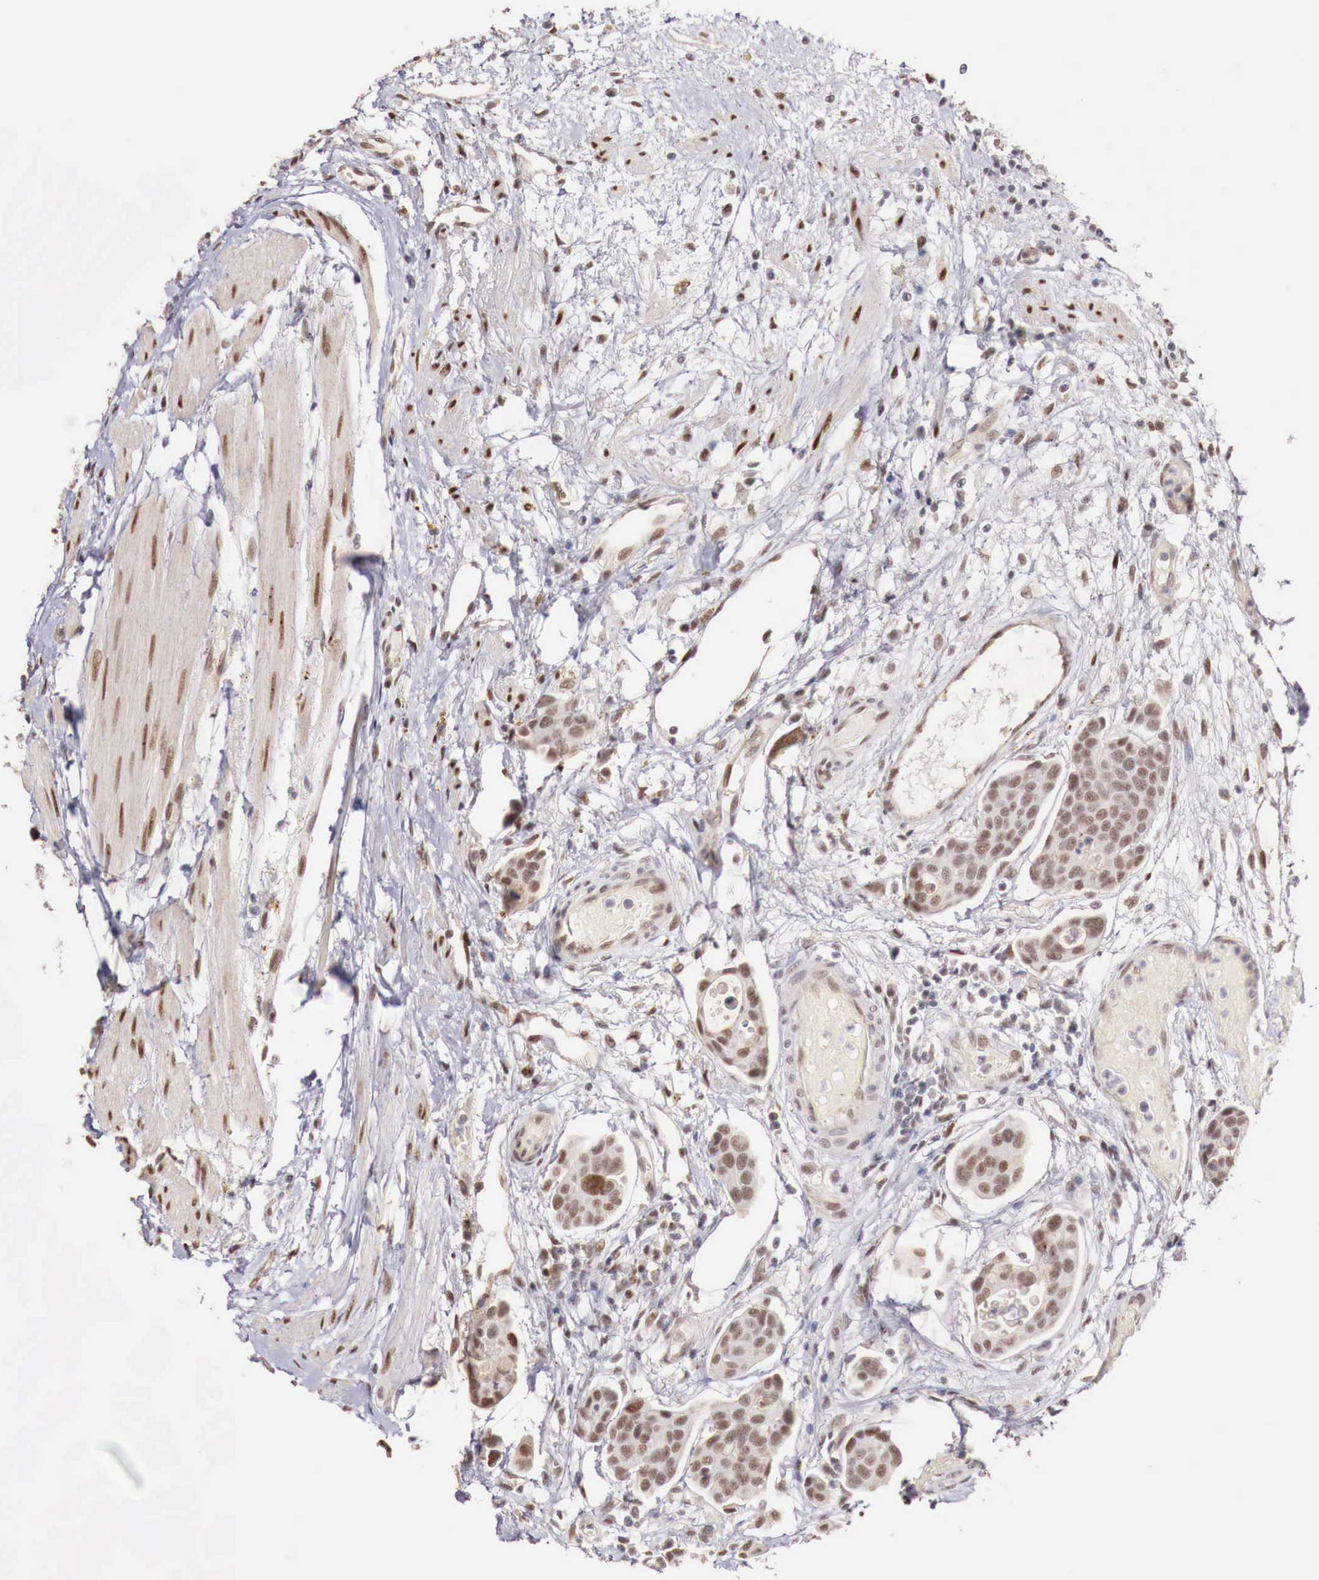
{"staining": {"intensity": "moderate", "quantity": ">75%", "location": "nuclear"}, "tissue": "urothelial cancer", "cell_type": "Tumor cells", "image_type": "cancer", "snomed": [{"axis": "morphology", "description": "Urothelial carcinoma, High grade"}, {"axis": "topography", "description": "Urinary bladder"}], "caption": "IHC staining of urothelial cancer, which displays medium levels of moderate nuclear expression in approximately >75% of tumor cells indicating moderate nuclear protein positivity. The staining was performed using DAB (brown) for protein detection and nuclei were counterstained in hematoxylin (blue).", "gene": "FOXP2", "patient": {"sex": "male", "age": 78}}